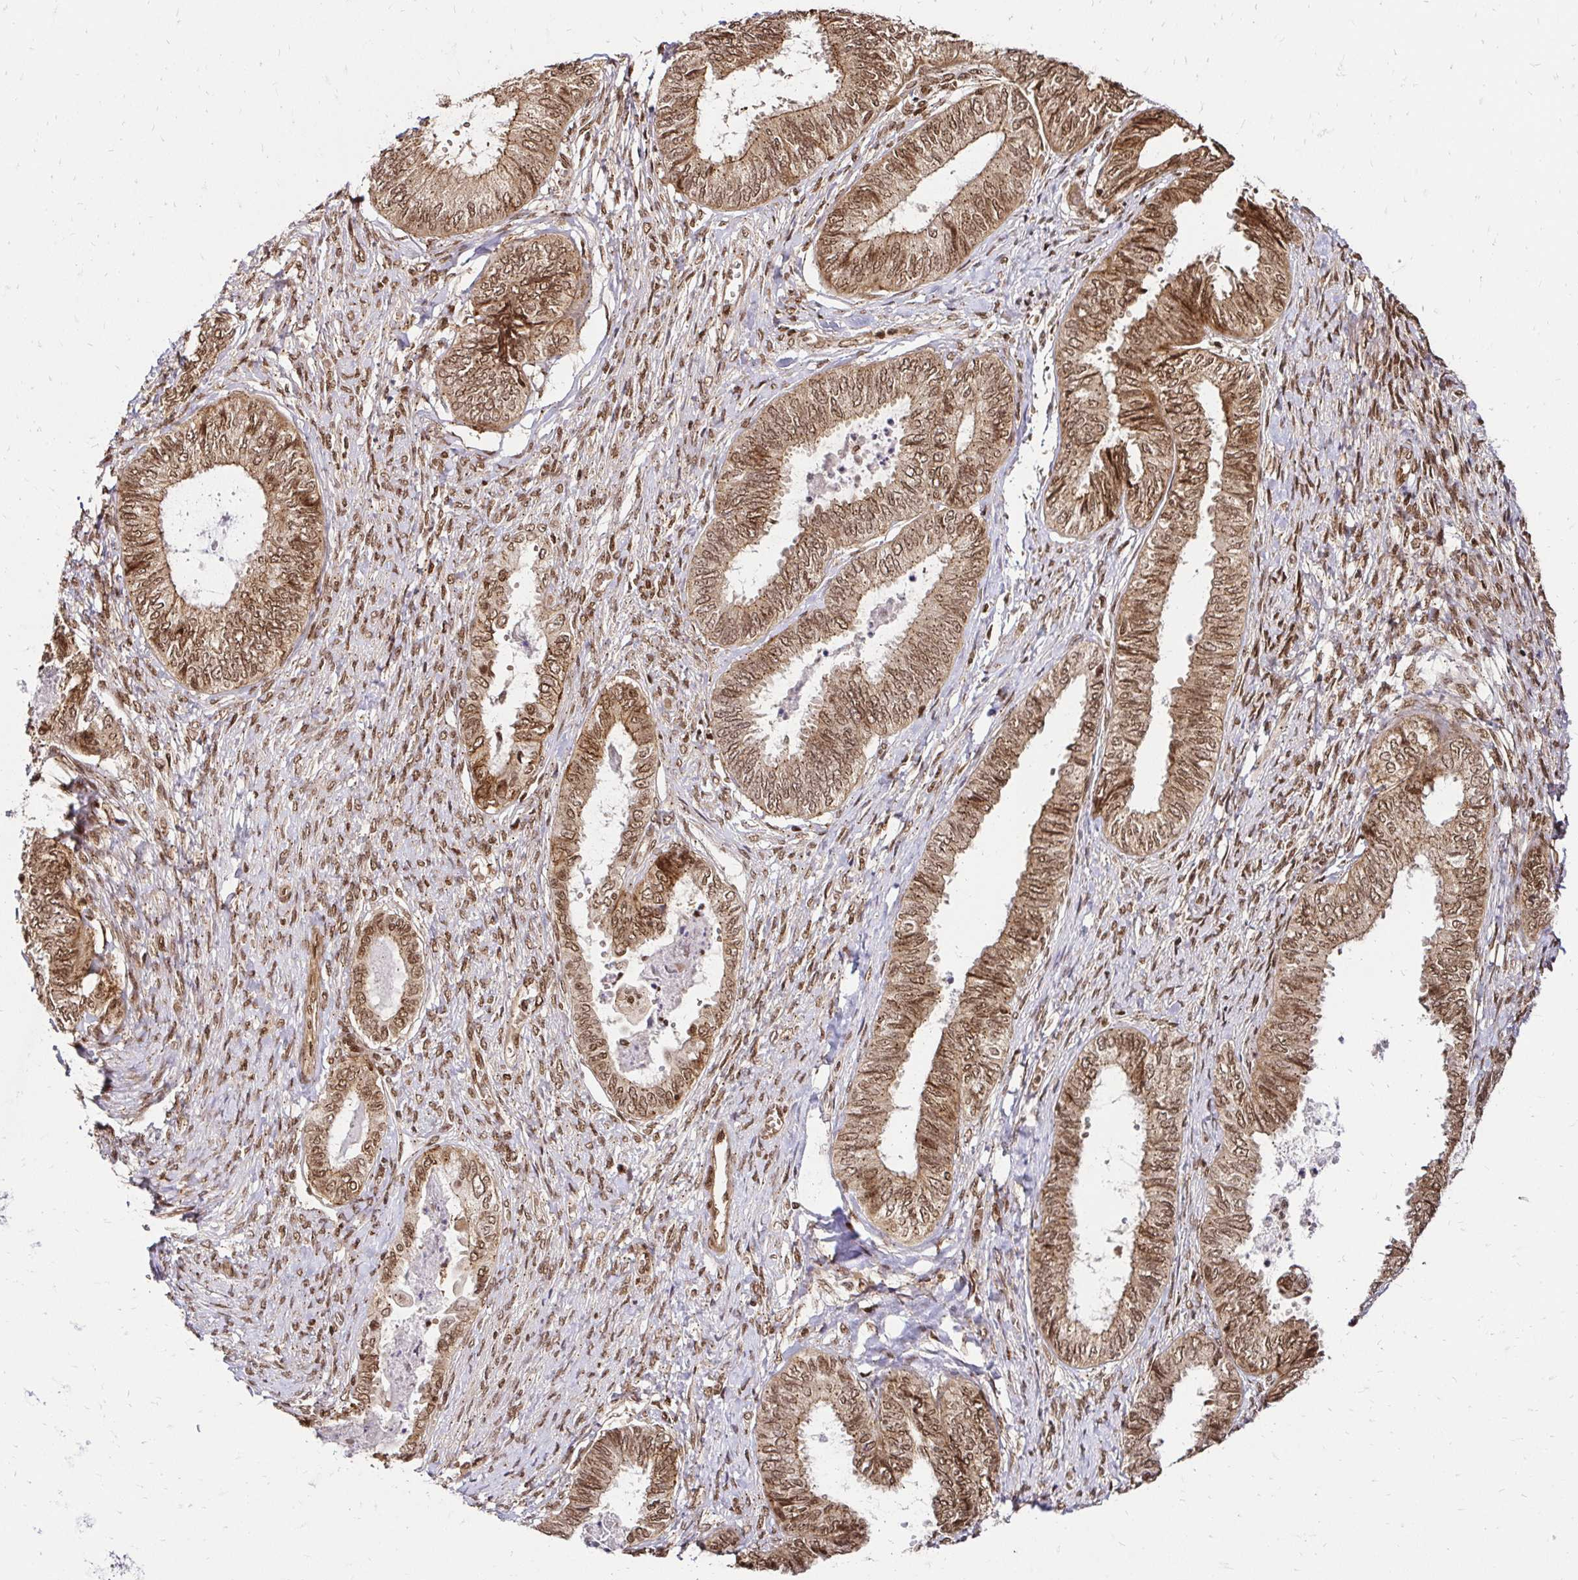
{"staining": {"intensity": "moderate", "quantity": ">75%", "location": "cytoplasmic/membranous,nuclear"}, "tissue": "ovarian cancer", "cell_type": "Tumor cells", "image_type": "cancer", "snomed": [{"axis": "morphology", "description": "Carcinoma, endometroid"}, {"axis": "topography", "description": "Ovary"}], "caption": "Ovarian cancer stained for a protein shows moderate cytoplasmic/membranous and nuclear positivity in tumor cells. (Stains: DAB (3,3'-diaminobenzidine) in brown, nuclei in blue, Microscopy: brightfield microscopy at high magnification).", "gene": "GLYR1", "patient": {"sex": "female", "age": 70}}